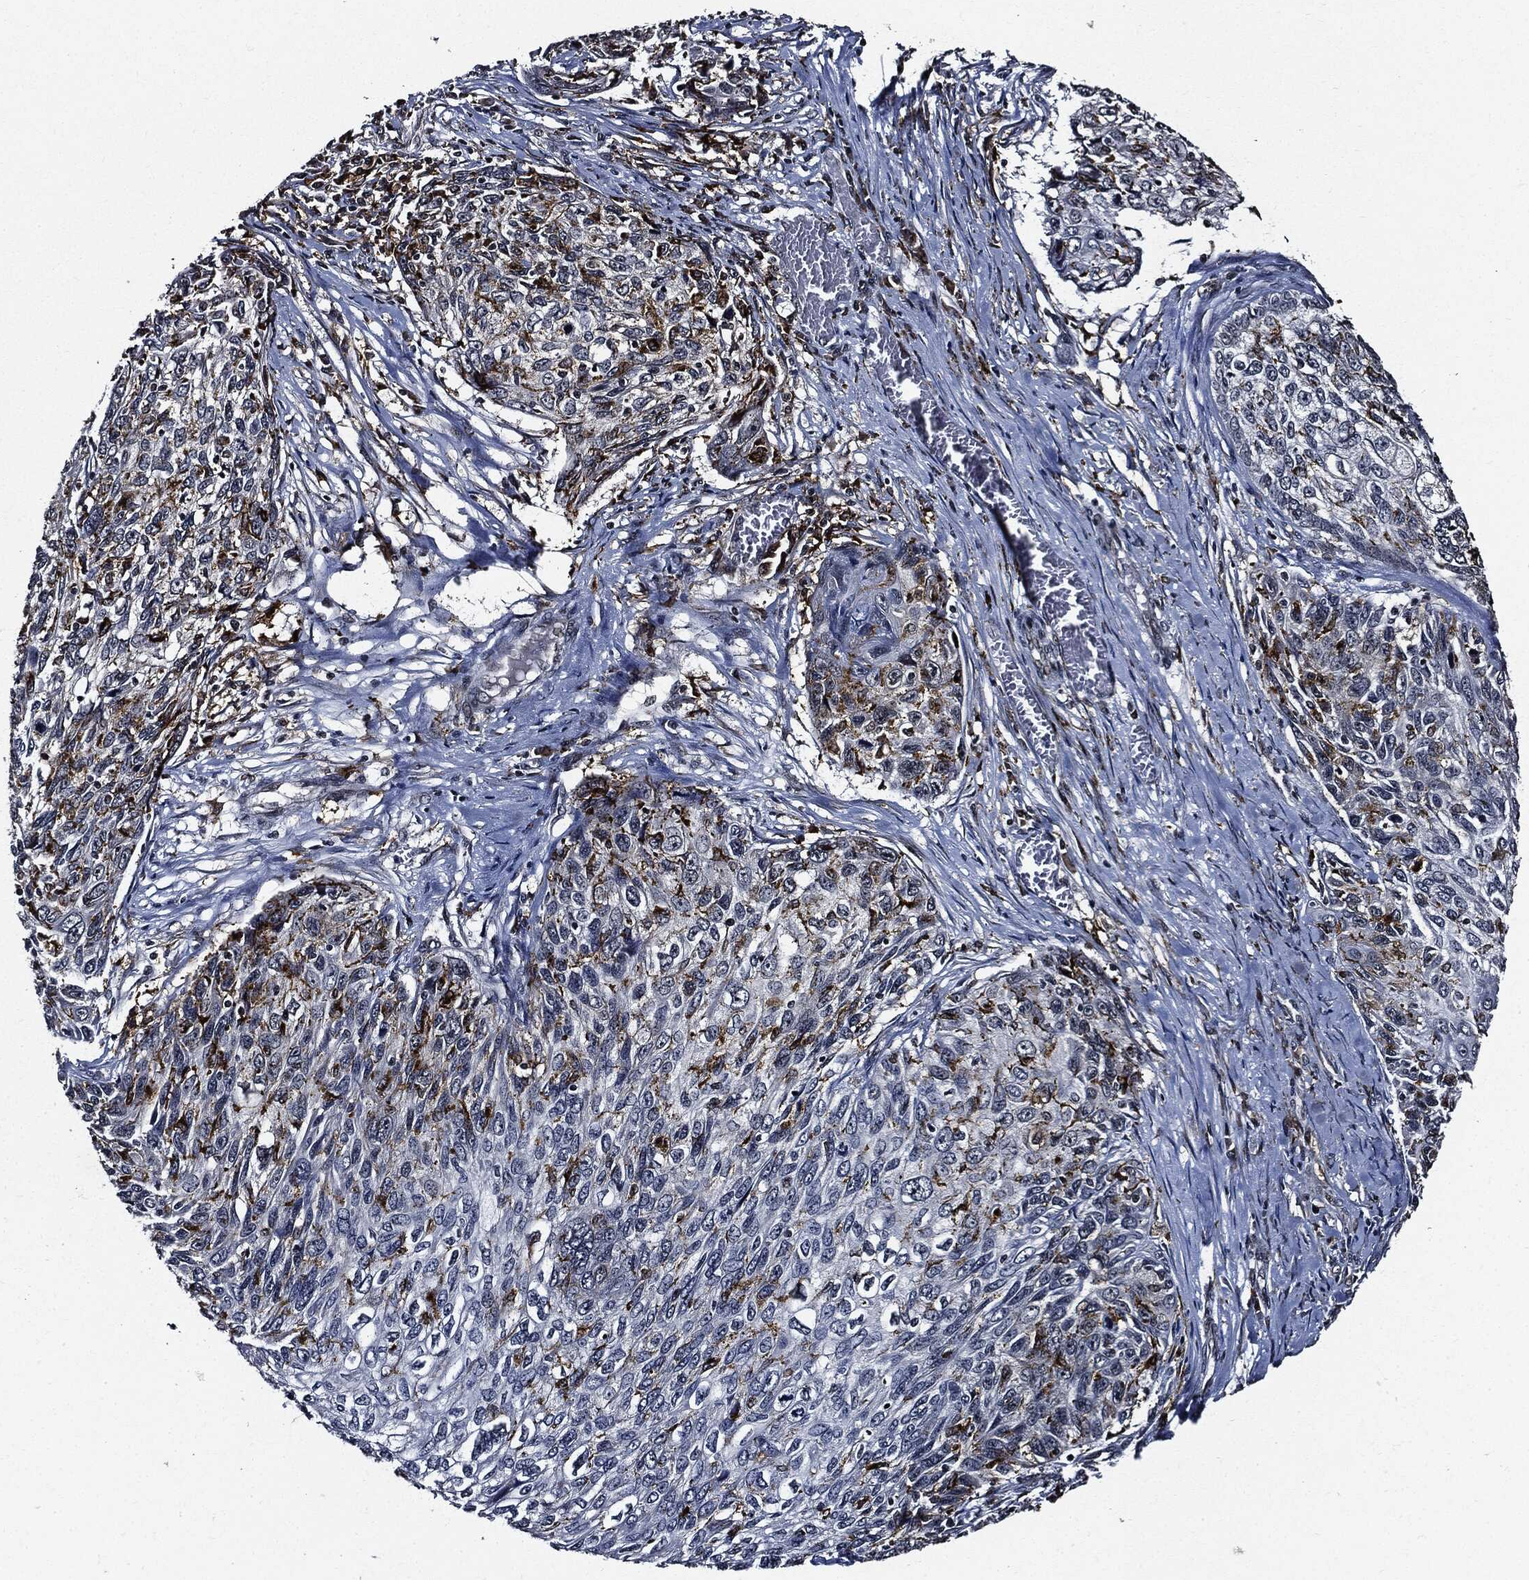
{"staining": {"intensity": "negative", "quantity": "none", "location": "none"}, "tissue": "skin cancer", "cell_type": "Tumor cells", "image_type": "cancer", "snomed": [{"axis": "morphology", "description": "Squamous cell carcinoma, NOS"}, {"axis": "topography", "description": "Skin"}], "caption": "This histopathology image is of skin squamous cell carcinoma stained with IHC to label a protein in brown with the nuclei are counter-stained blue. There is no positivity in tumor cells. (DAB (3,3'-diaminobenzidine) IHC, high magnification).", "gene": "SUGT1", "patient": {"sex": "male", "age": 92}}